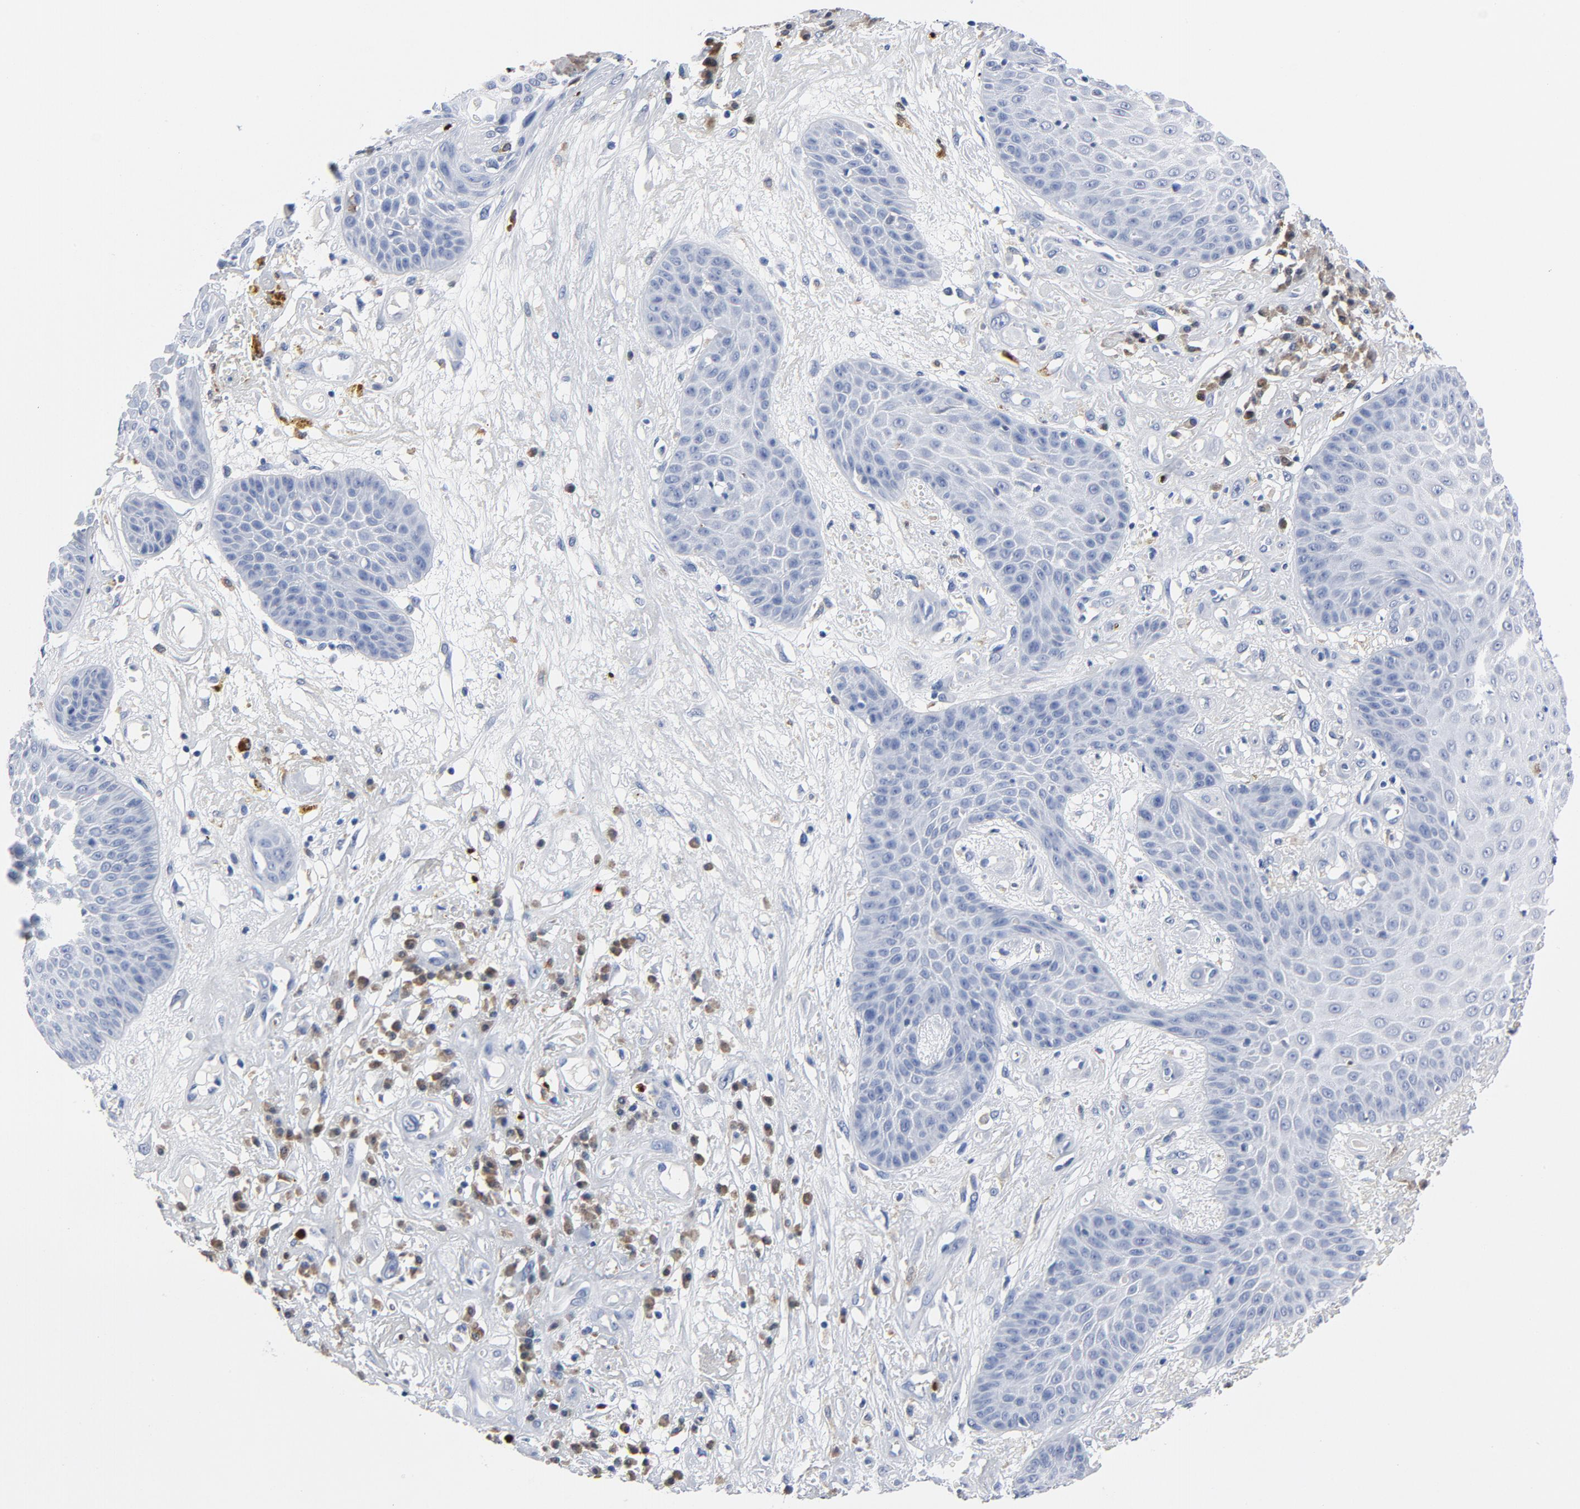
{"staining": {"intensity": "negative", "quantity": "none", "location": "none"}, "tissue": "skin cancer", "cell_type": "Tumor cells", "image_type": "cancer", "snomed": [{"axis": "morphology", "description": "Squamous cell carcinoma, NOS"}, {"axis": "topography", "description": "Skin"}], "caption": "This is an immunohistochemistry (IHC) photomicrograph of squamous cell carcinoma (skin). There is no expression in tumor cells.", "gene": "NCF1", "patient": {"sex": "male", "age": 65}}